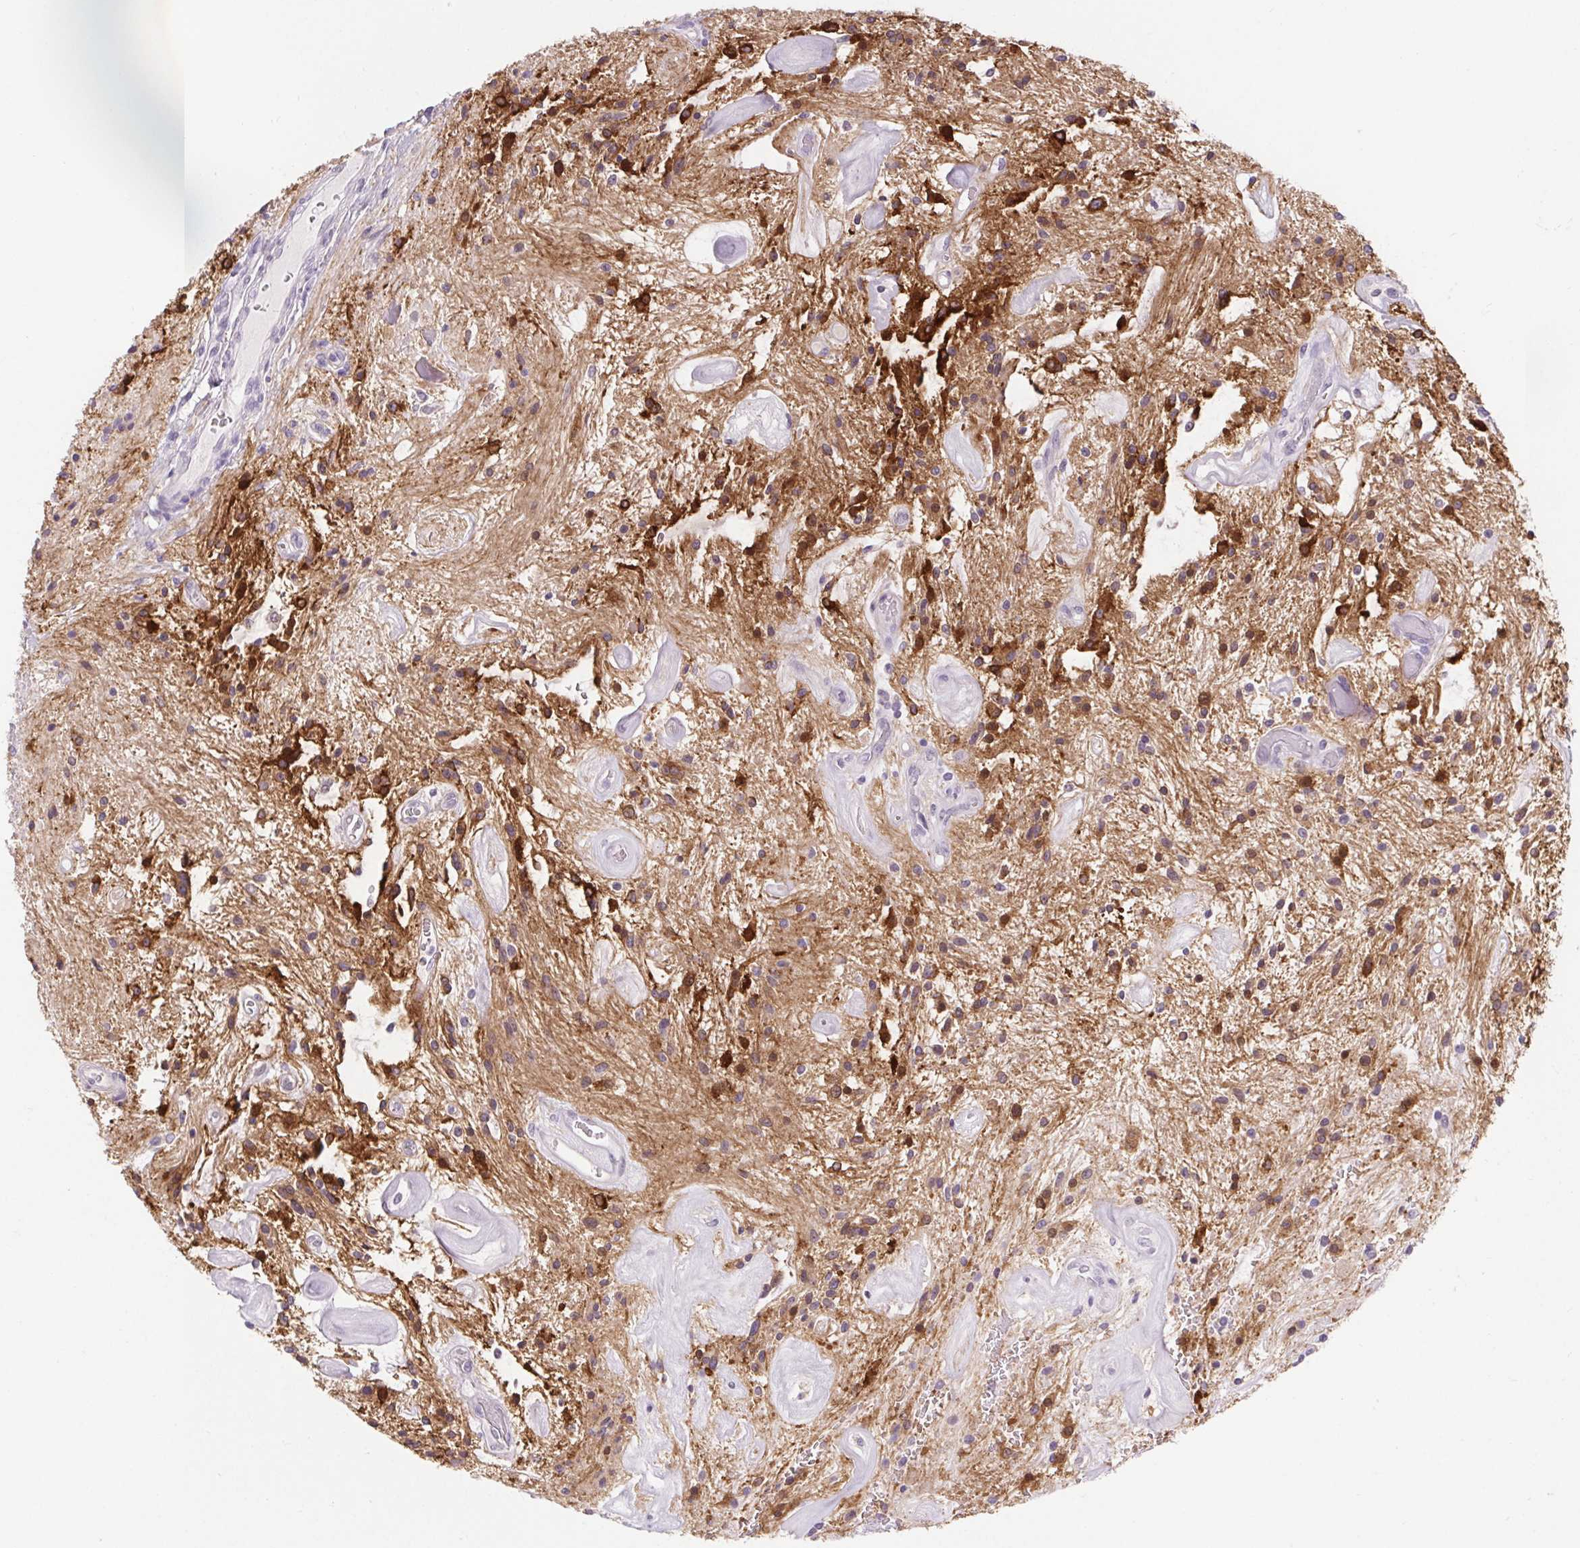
{"staining": {"intensity": "moderate", "quantity": ">75%", "location": "cytoplasmic/membranous"}, "tissue": "glioma", "cell_type": "Tumor cells", "image_type": "cancer", "snomed": [{"axis": "morphology", "description": "Glioma, malignant, Low grade"}, {"axis": "topography", "description": "Cerebellum"}], "caption": "This histopathology image displays malignant glioma (low-grade) stained with immunohistochemistry (IHC) to label a protein in brown. The cytoplasmic/membranous of tumor cells show moderate positivity for the protein. Nuclei are counter-stained blue.", "gene": "BCAS1", "patient": {"sex": "female", "age": 14}}